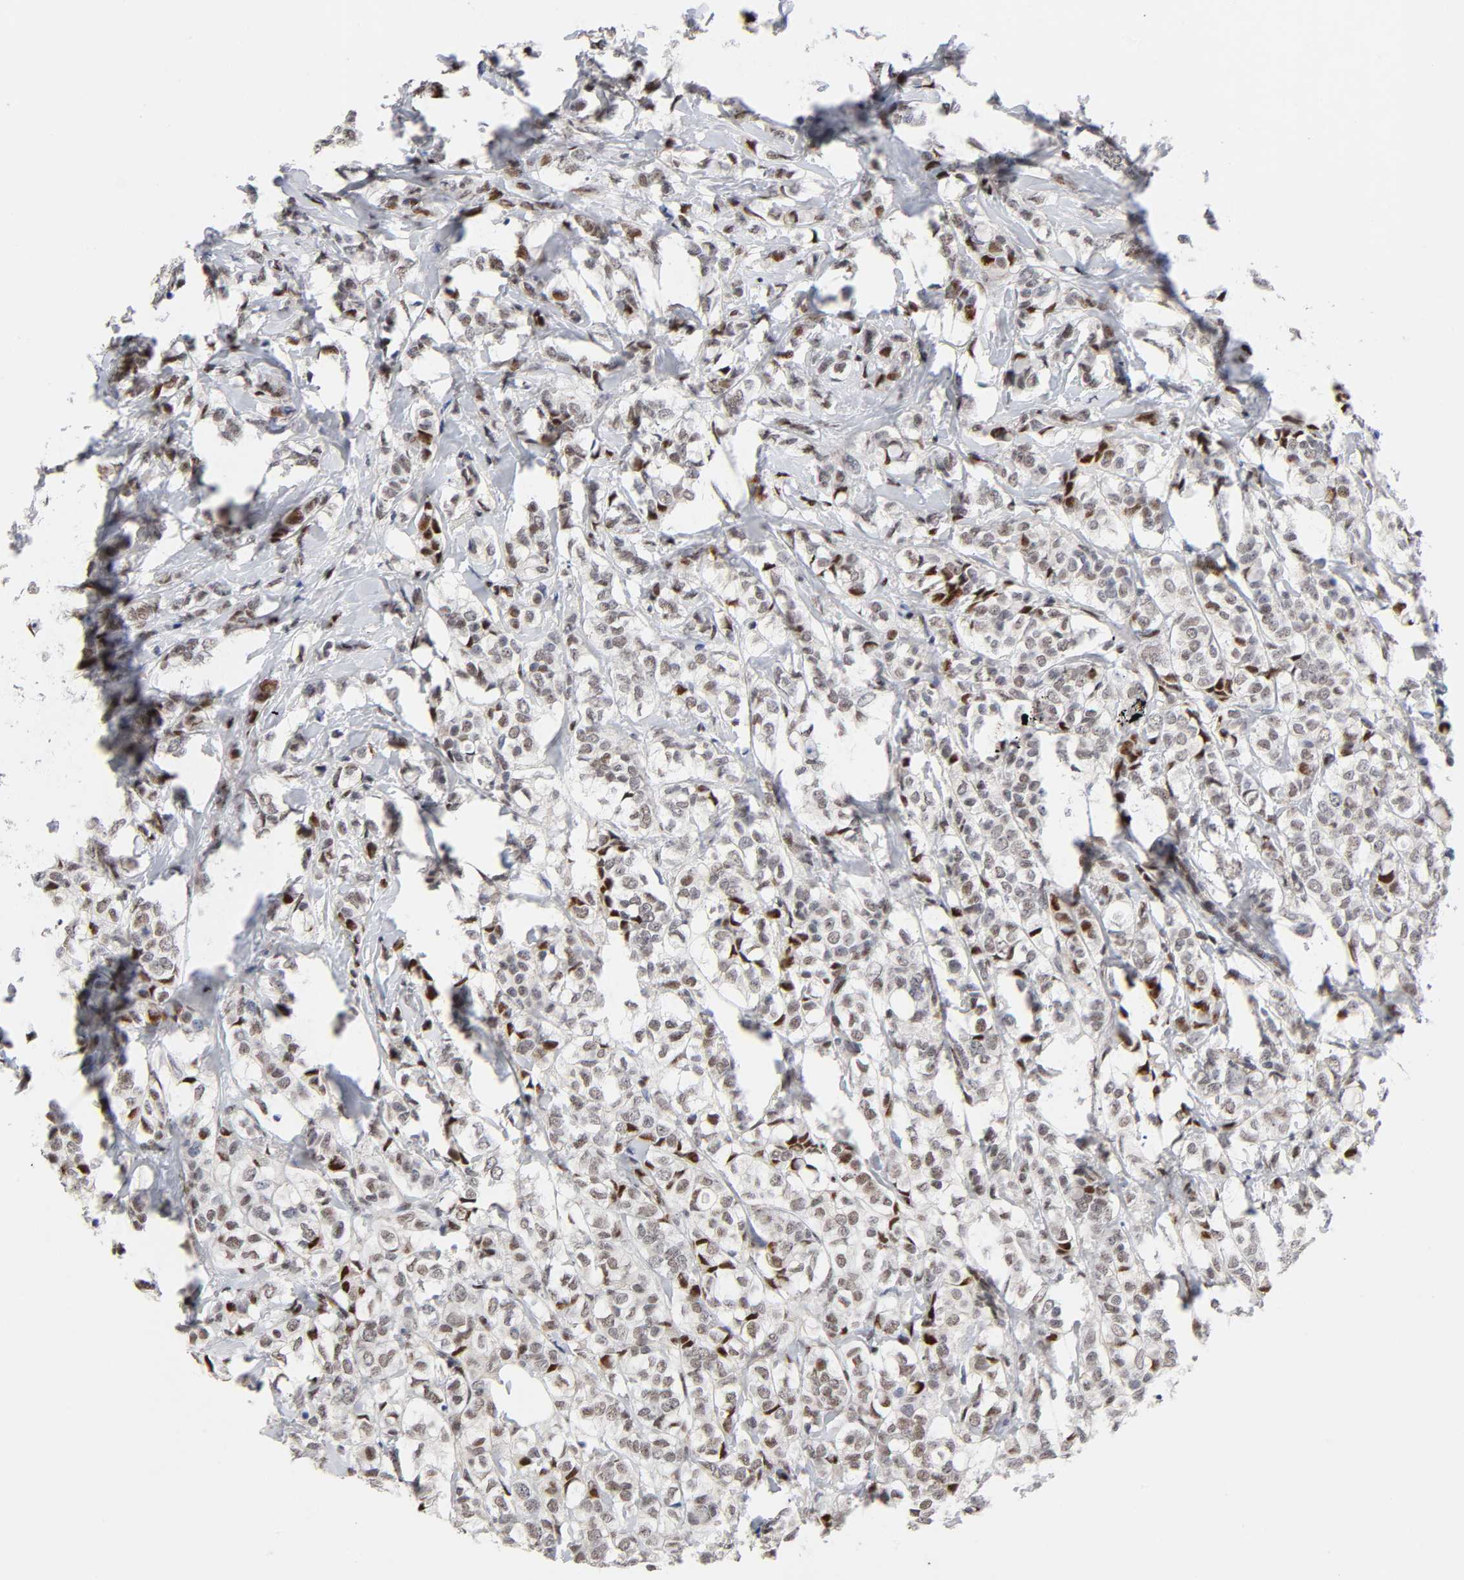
{"staining": {"intensity": "moderate", "quantity": ">75%", "location": "nuclear"}, "tissue": "breast cancer", "cell_type": "Tumor cells", "image_type": "cancer", "snomed": [{"axis": "morphology", "description": "Lobular carcinoma"}, {"axis": "topography", "description": "Breast"}], "caption": "Brown immunohistochemical staining in human breast cancer exhibits moderate nuclear positivity in approximately >75% of tumor cells. (DAB (3,3'-diaminobenzidine) IHC, brown staining for protein, blue staining for nuclei).", "gene": "STK38", "patient": {"sex": "female", "age": 60}}